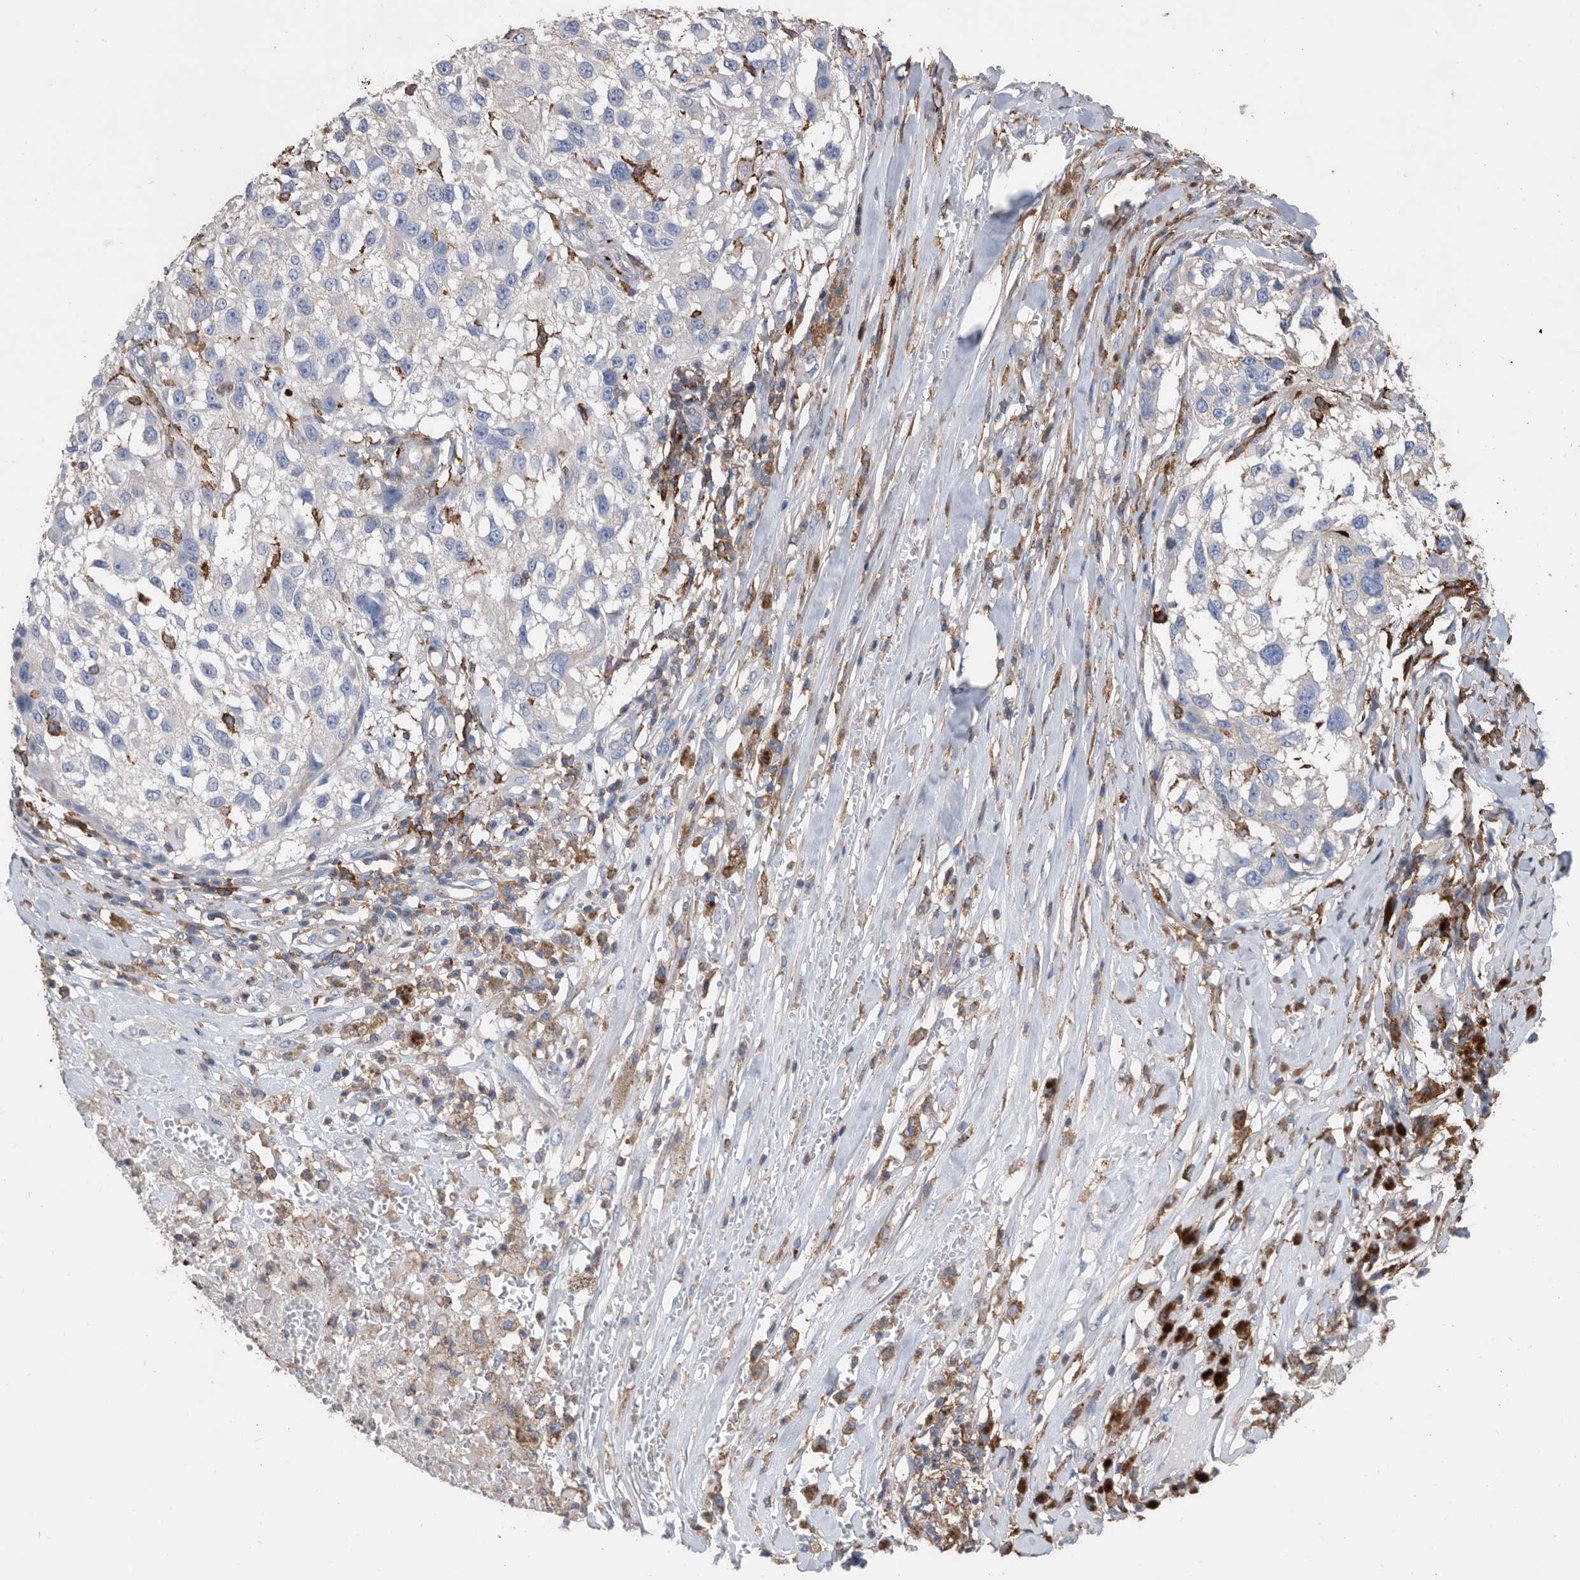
{"staining": {"intensity": "negative", "quantity": "none", "location": "none"}, "tissue": "melanoma", "cell_type": "Tumor cells", "image_type": "cancer", "snomed": [{"axis": "morphology", "description": "Necrosis, NOS"}, {"axis": "morphology", "description": "Malignant melanoma, NOS"}, {"axis": "topography", "description": "Skin"}], "caption": "An image of human malignant melanoma is negative for staining in tumor cells.", "gene": "MS4A4A", "patient": {"sex": "female", "age": 87}}